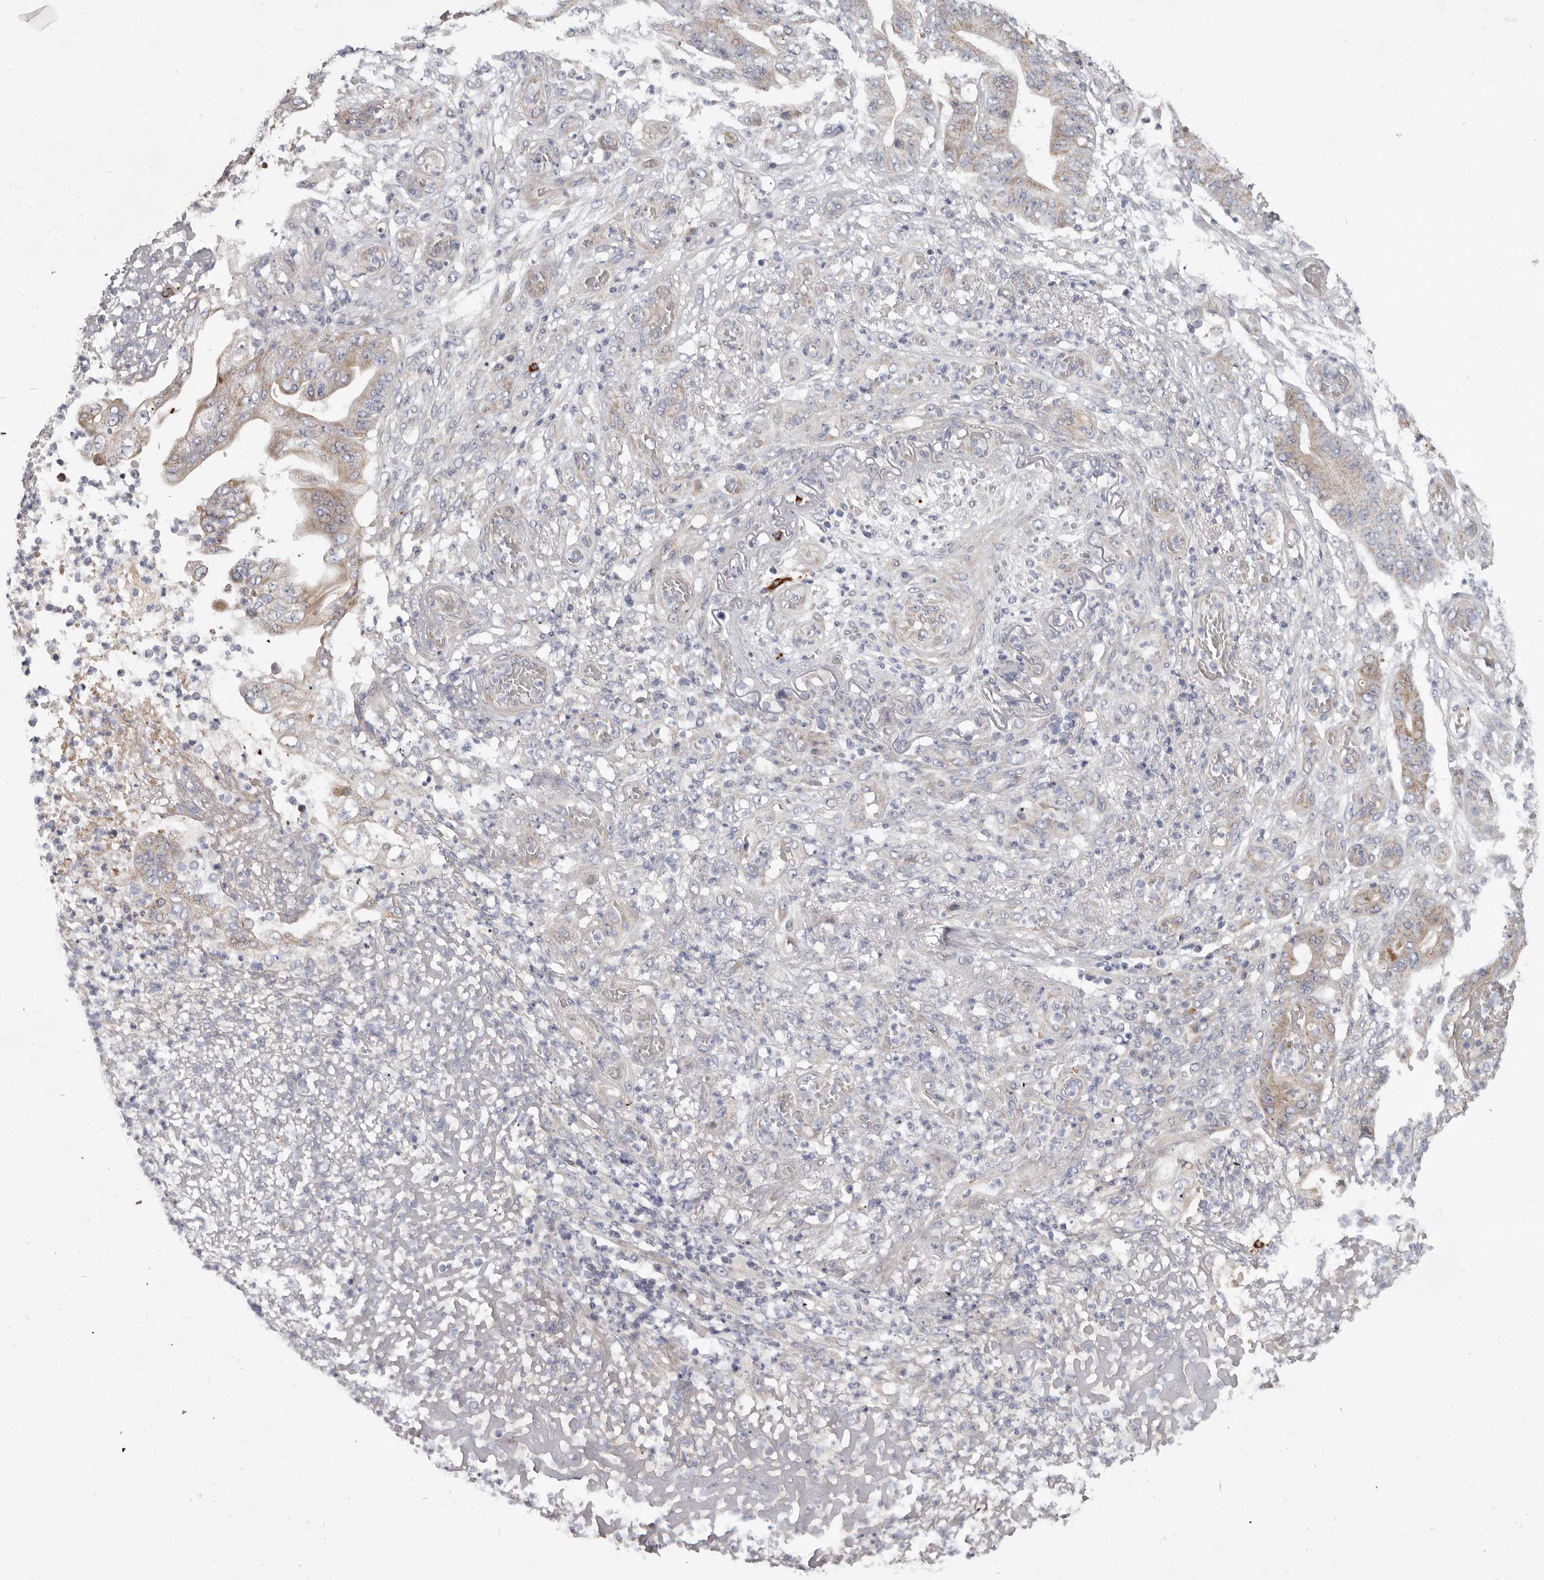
{"staining": {"intensity": "negative", "quantity": "none", "location": "none"}, "tissue": "stomach cancer", "cell_type": "Tumor cells", "image_type": "cancer", "snomed": [{"axis": "morphology", "description": "Adenocarcinoma, NOS"}, {"axis": "topography", "description": "Stomach"}], "caption": "Photomicrograph shows no protein expression in tumor cells of stomach cancer (adenocarcinoma) tissue.", "gene": "SPTA1", "patient": {"sex": "female", "age": 73}}